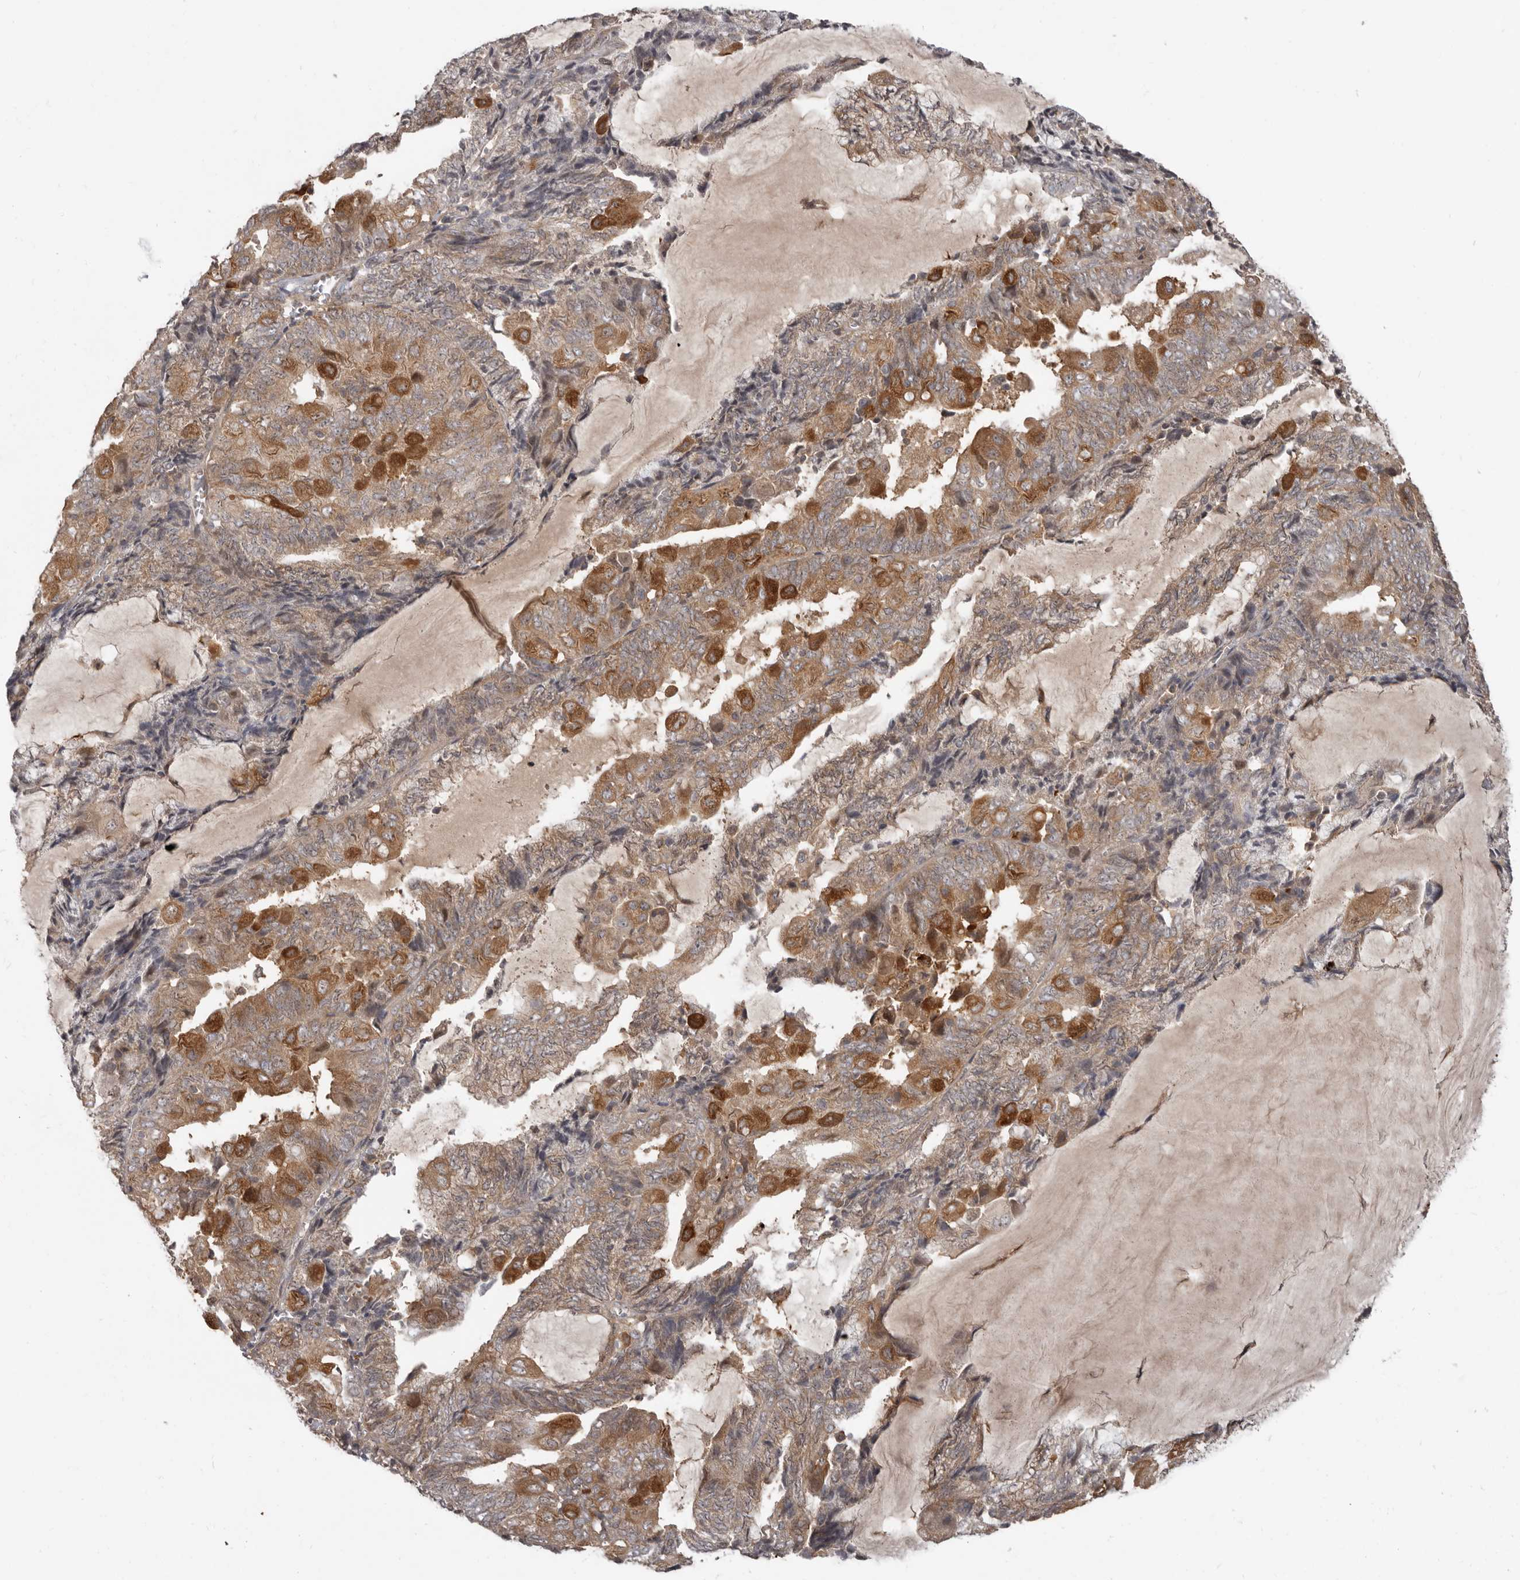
{"staining": {"intensity": "moderate", "quantity": ">75%", "location": "cytoplasmic/membranous"}, "tissue": "endometrial cancer", "cell_type": "Tumor cells", "image_type": "cancer", "snomed": [{"axis": "morphology", "description": "Adenocarcinoma, NOS"}, {"axis": "topography", "description": "Endometrium"}], "caption": "Endometrial cancer stained with DAB immunohistochemistry shows medium levels of moderate cytoplasmic/membranous staining in about >75% of tumor cells.", "gene": "BAD", "patient": {"sex": "female", "age": 81}}